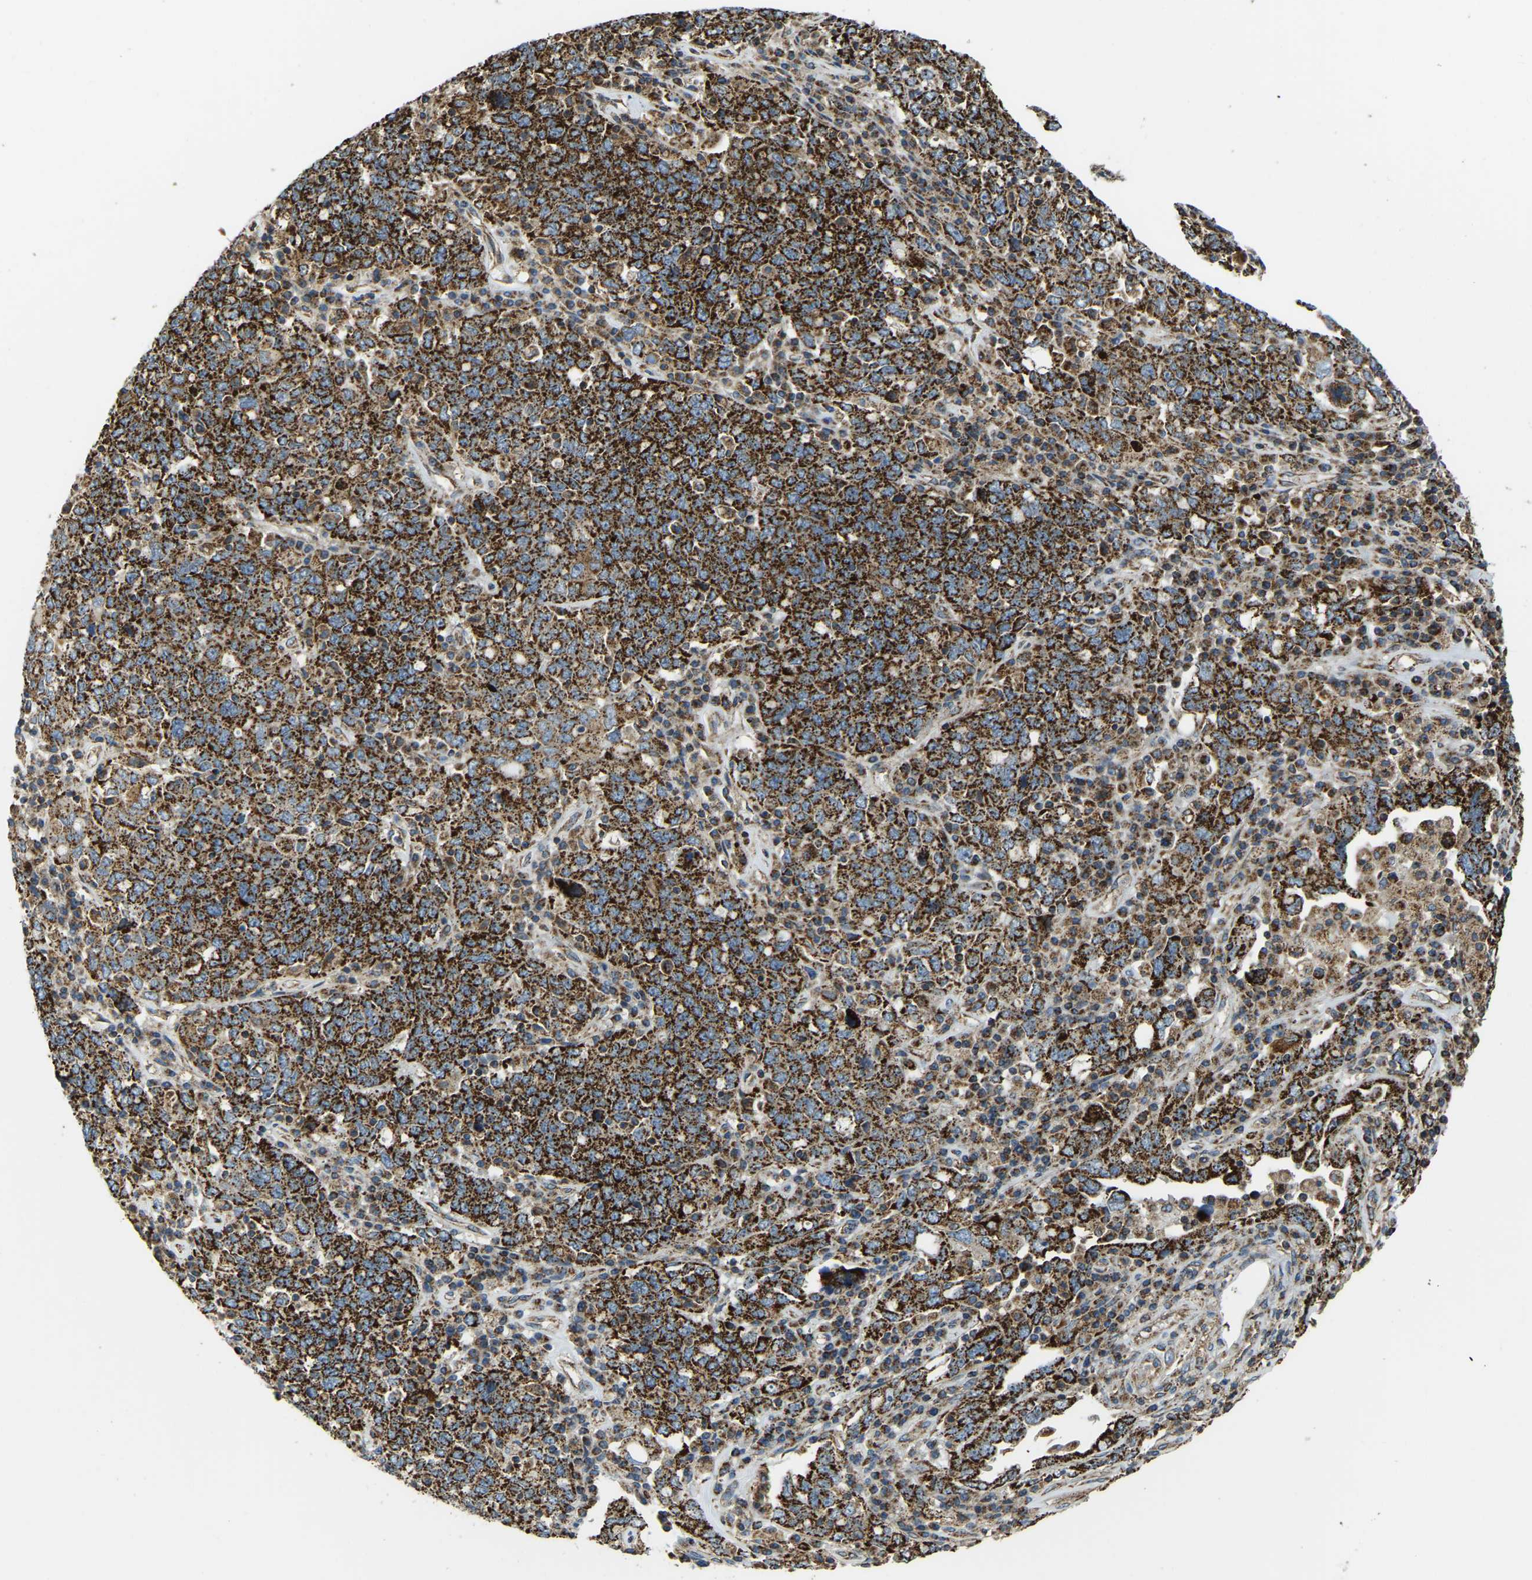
{"staining": {"intensity": "strong", "quantity": ">75%", "location": "cytoplasmic/membranous"}, "tissue": "ovarian cancer", "cell_type": "Tumor cells", "image_type": "cancer", "snomed": [{"axis": "morphology", "description": "Carcinoma, endometroid"}, {"axis": "topography", "description": "Ovary"}], "caption": "Protein staining demonstrates strong cytoplasmic/membranous positivity in about >75% of tumor cells in ovarian endometroid carcinoma. Nuclei are stained in blue.", "gene": "PSMD7", "patient": {"sex": "female", "age": 62}}